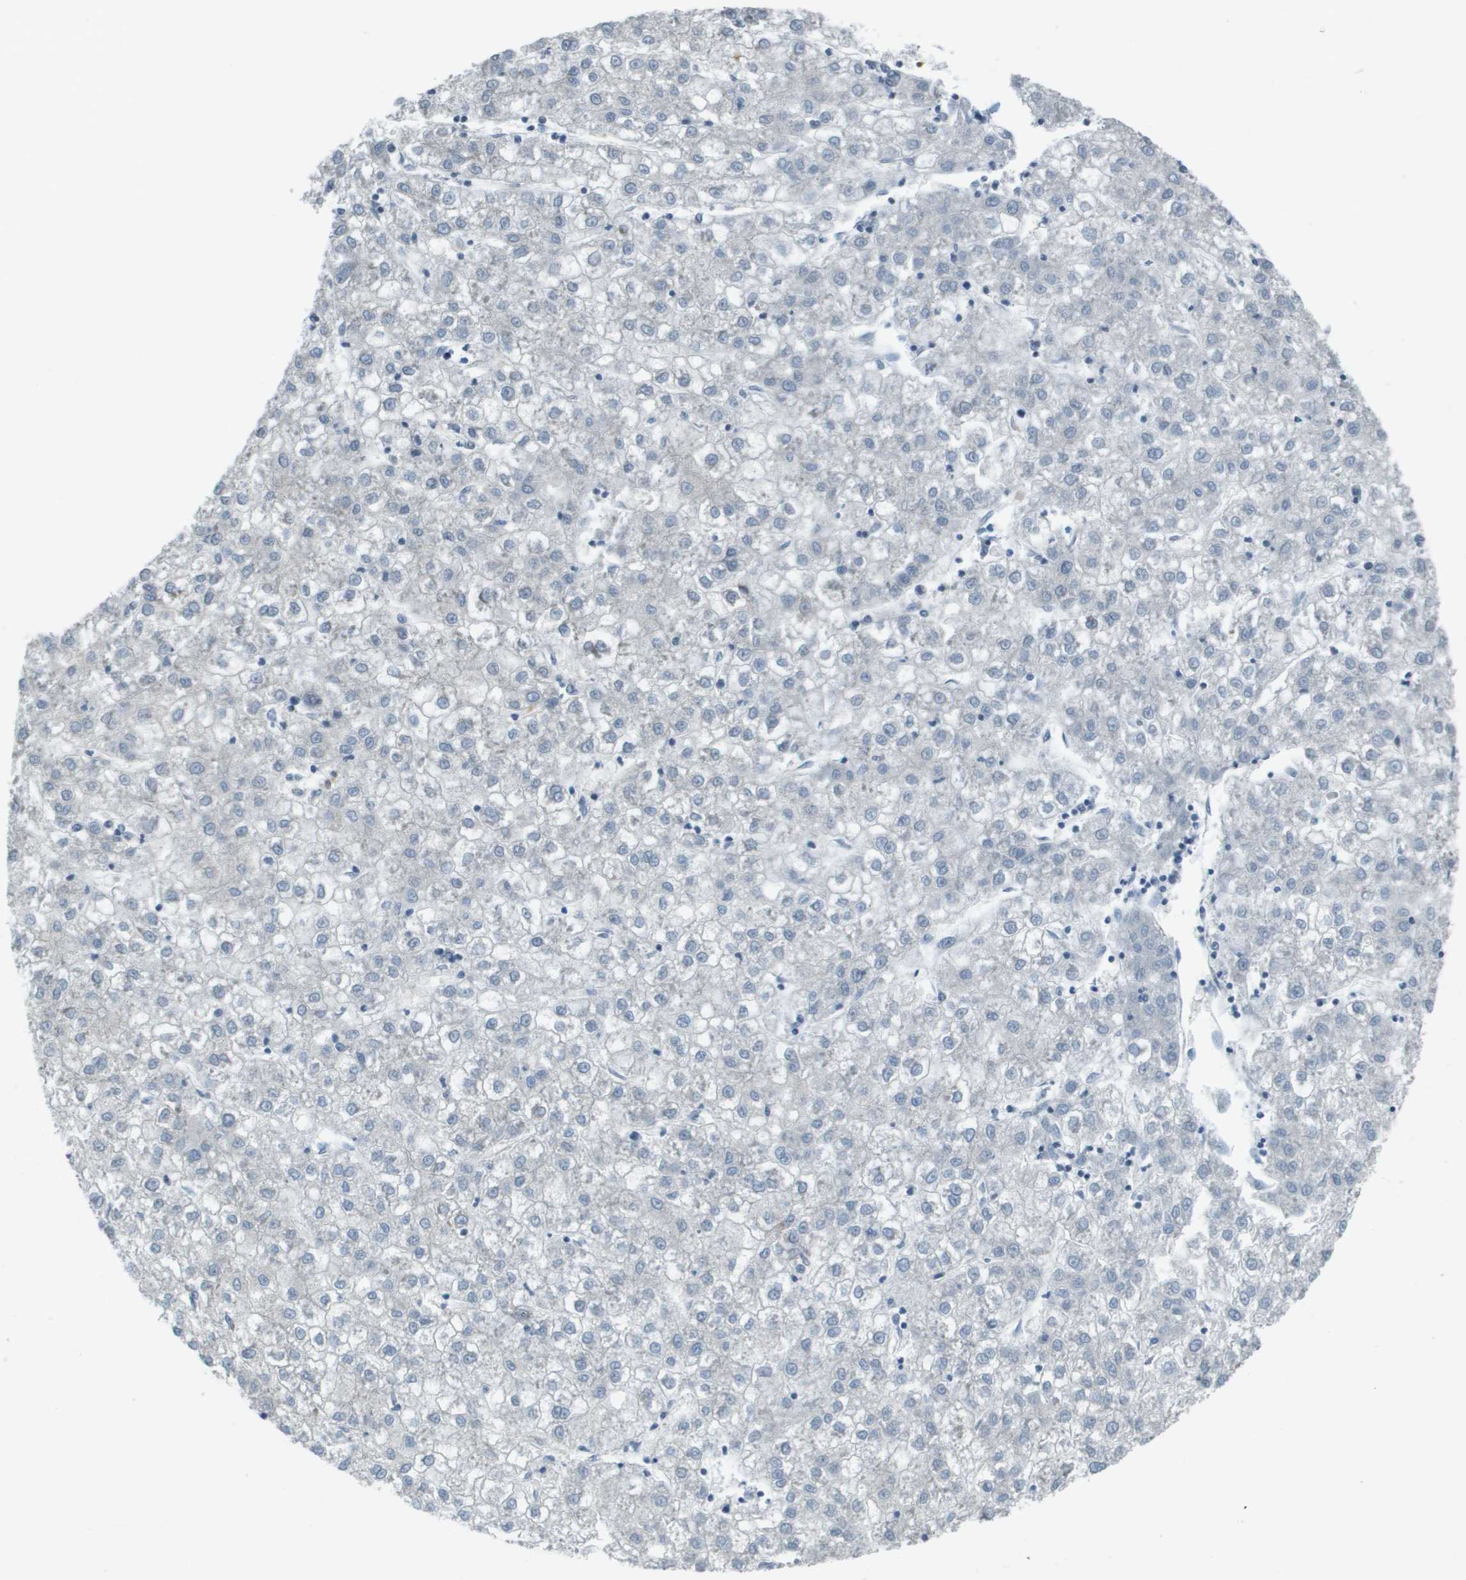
{"staining": {"intensity": "negative", "quantity": "none", "location": "none"}, "tissue": "liver cancer", "cell_type": "Tumor cells", "image_type": "cancer", "snomed": [{"axis": "morphology", "description": "Carcinoma, Hepatocellular, NOS"}, {"axis": "topography", "description": "Liver"}], "caption": "Tumor cells show no significant protein expression in liver cancer. (Immunohistochemistry (ihc), brightfield microscopy, high magnification).", "gene": "CORO1B", "patient": {"sex": "male", "age": 72}}